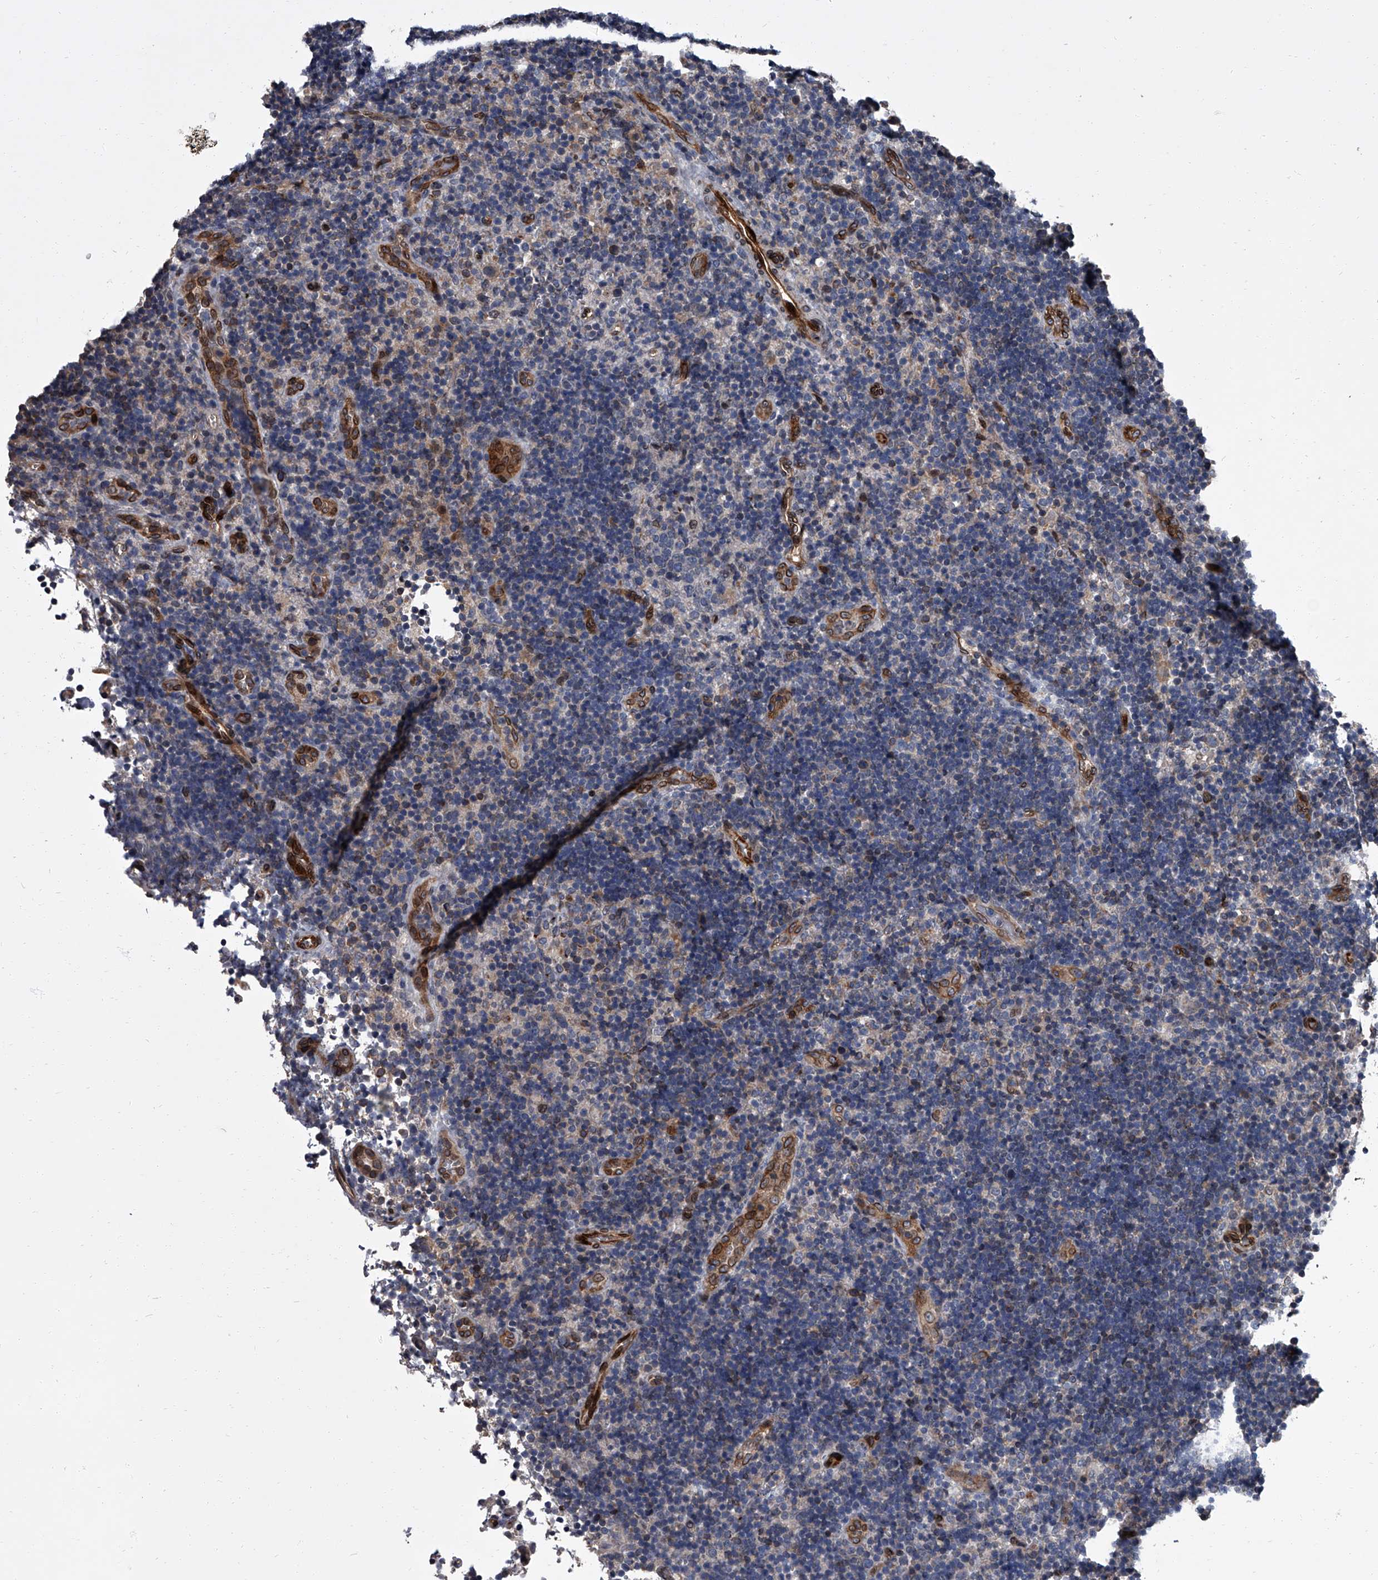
{"staining": {"intensity": "negative", "quantity": "none", "location": "none"}, "tissue": "lymph node", "cell_type": "Germinal center cells", "image_type": "normal", "snomed": [{"axis": "morphology", "description": "Normal tissue, NOS"}, {"axis": "topography", "description": "Lymph node"}], "caption": "Germinal center cells show no significant expression in unremarkable lymph node.", "gene": "LRRC8C", "patient": {"sex": "female", "age": 22}}